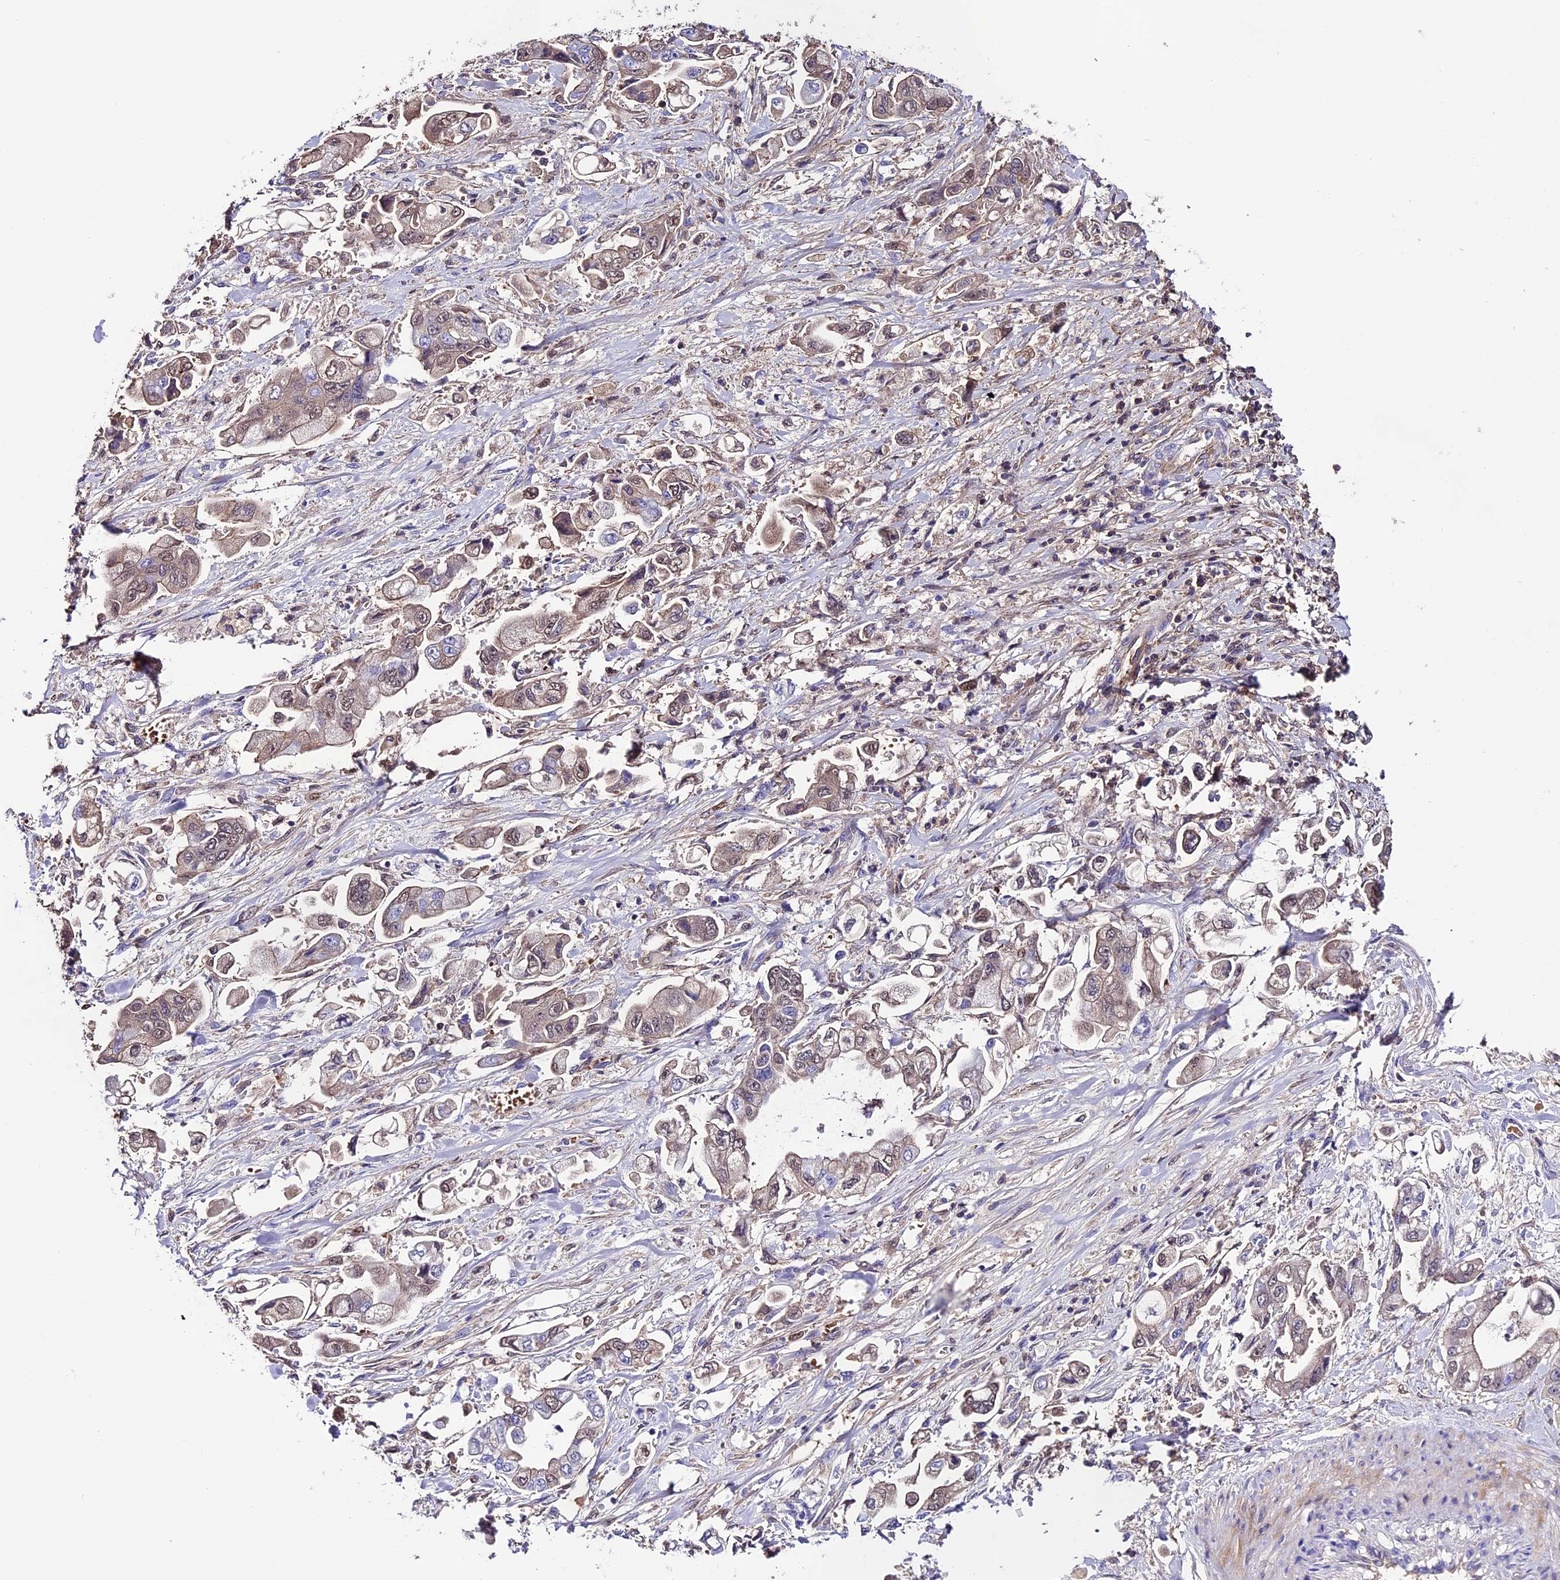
{"staining": {"intensity": "weak", "quantity": ">75%", "location": "cytoplasmic/membranous"}, "tissue": "stomach cancer", "cell_type": "Tumor cells", "image_type": "cancer", "snomed": [{"axis": "morphology", "description": "Adenocarcinoma, NOS"}, {"axis": "topography", "description": "Stomach"}], "caption": "A brown stain highlights weak cytoplasmic/membranous staining of a protein in human adenocarcinoma (stomach) tumor cells.", "gene": "TCP11L2", "patient": {"sex": "male", "age": 62}}